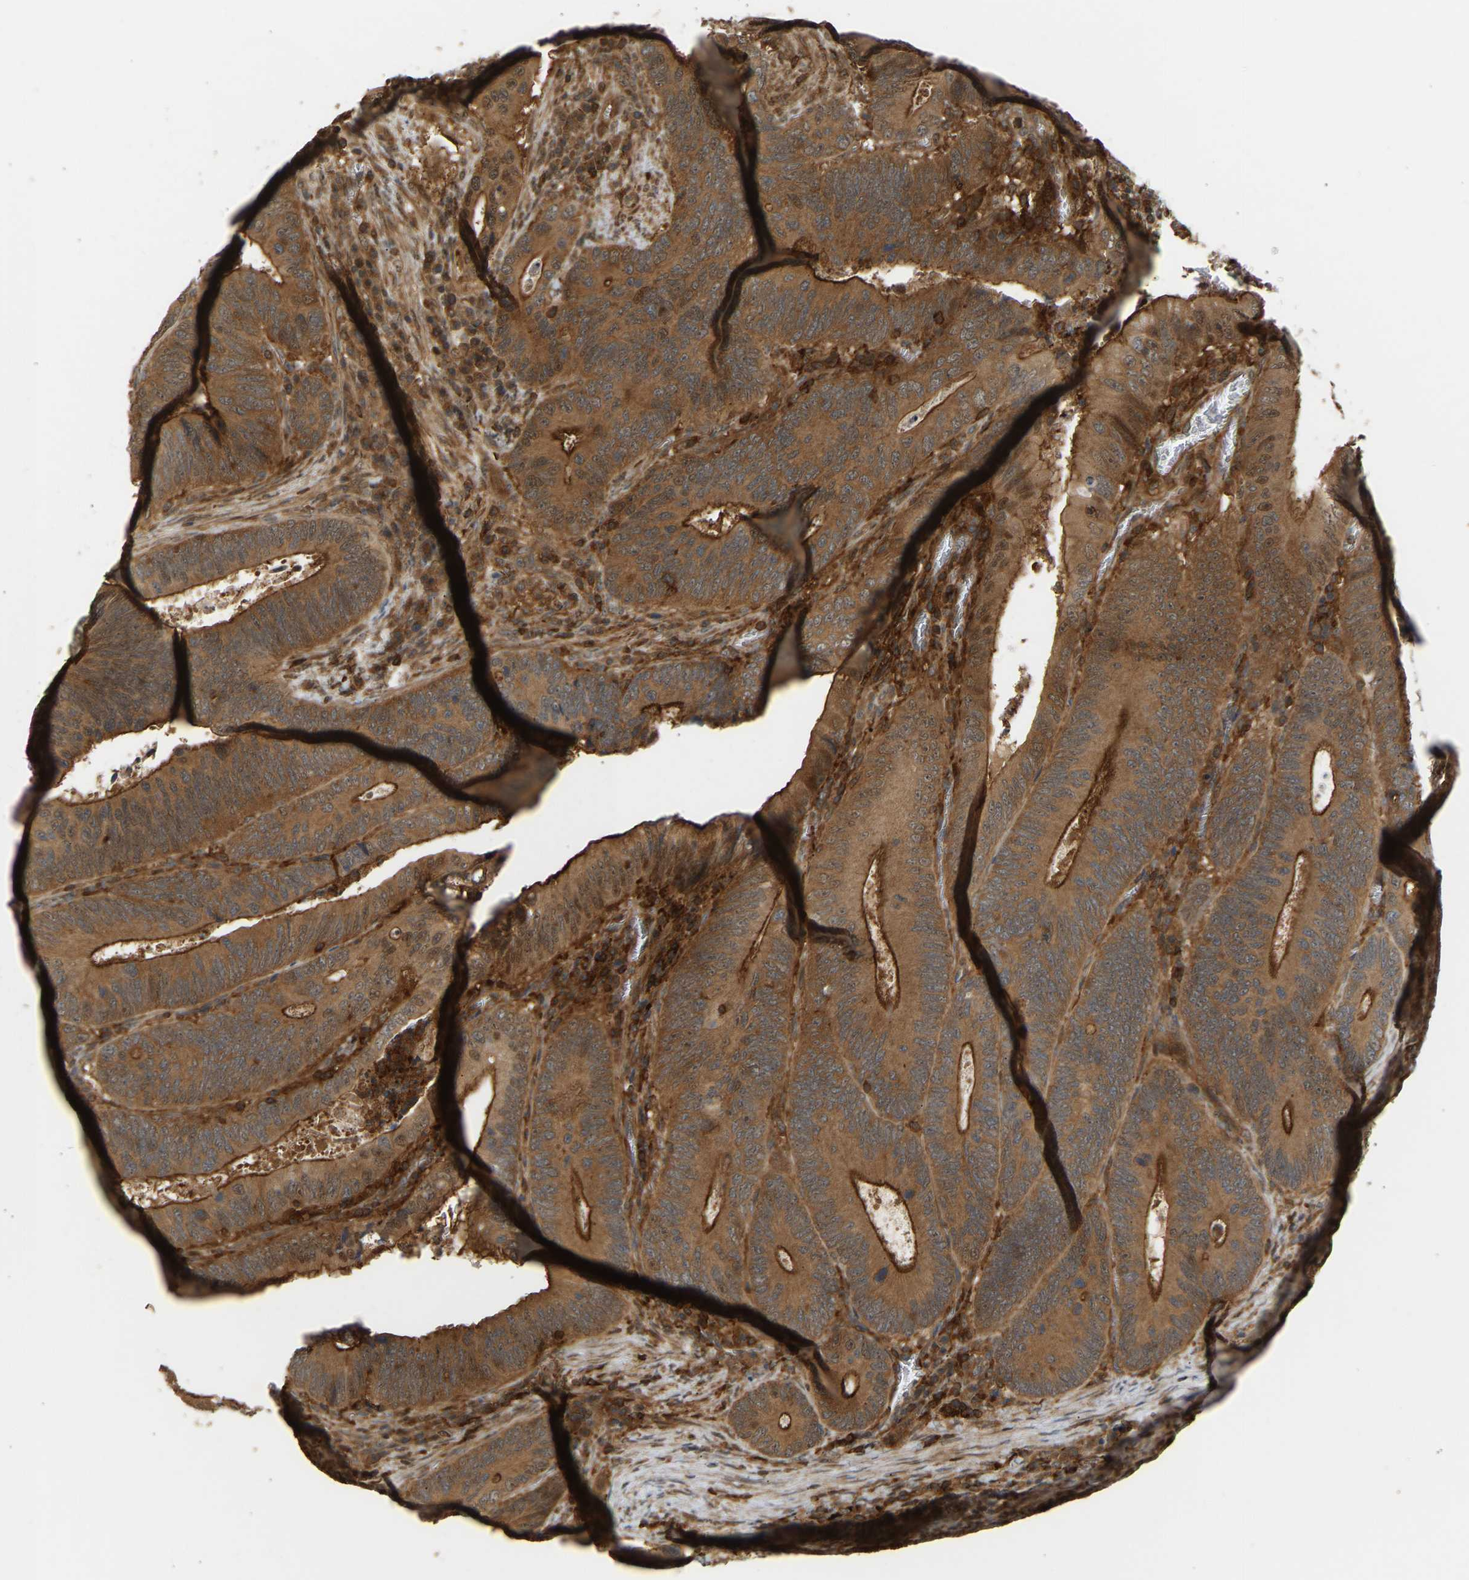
{"staining": {"intensity": "strong", "quantity": ">75%", "location": "cytoplasmic/membranous"}, "tissue": "colorectal cancer", "cell_type": "Tumor cells", "image_type": "cancer", "snomed": [{"axis": "morphology", "description": "Inflammation, NOS"}, {"axis": "morphology", "description": "Adenocarcinoma, NOS"}, {"axis": "topography", "description": "Colon"}], "caption": "The histopathology image shows staining of colorectal cancer, revealing strong cytoplasmic/membranous protein staining (brown color) within tumor cells.", "gene": "GOPC", "patient": {"sex": "male", "age": 72}}